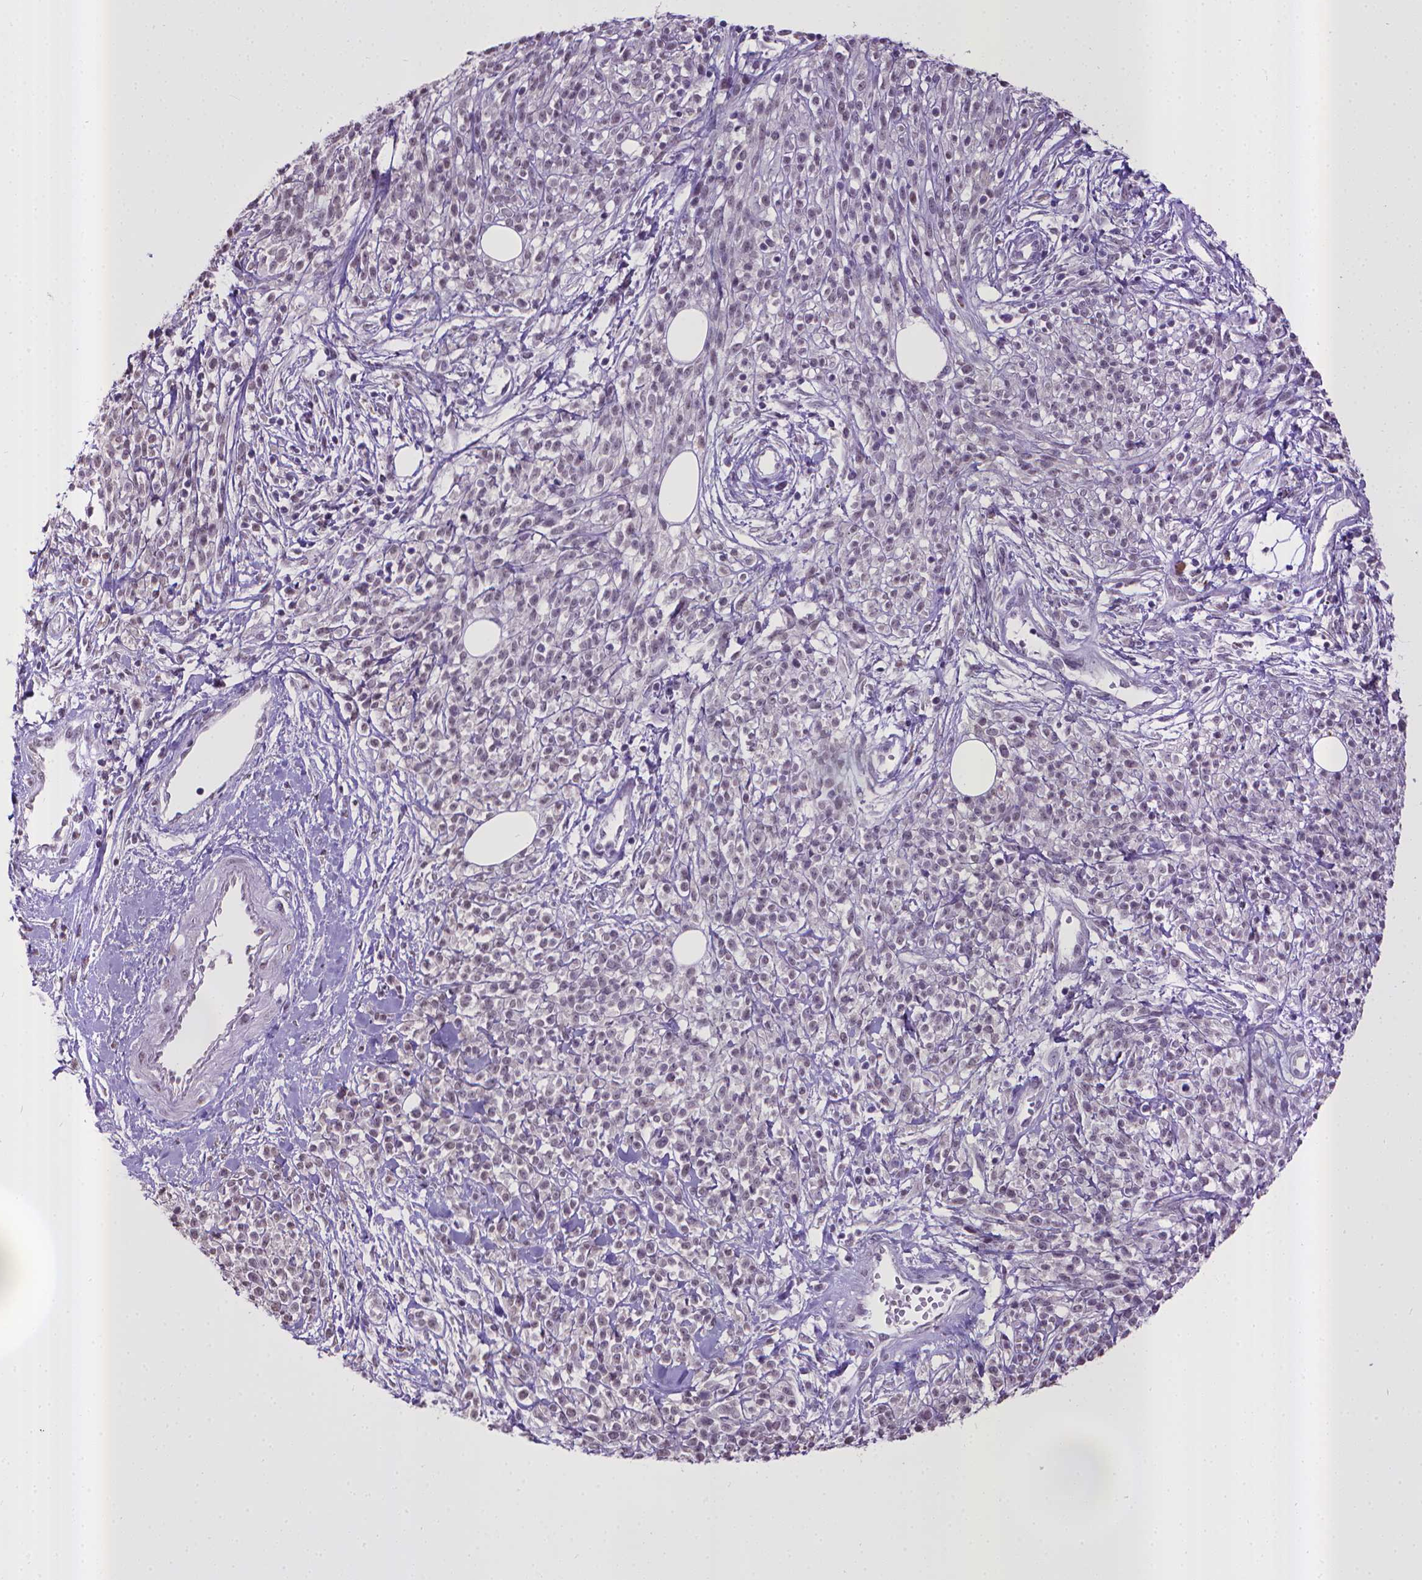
{"staining": {"intensity": "negative", "quantity": "none", "location": "none"}, "tissue": "melanoma", "cell_type": "Tumor cells", "image_type": "cancer", "snomed": [{"axis": "morphology", "description": "Malignant melanoma, NOS"}, {"axis": "topography", "description": "Skin"}, {"axis": "topography", "description": "Skin of trunk"}], "caption": "Malignant melanoma was stained to show a protein in brown. There is no significant staining in tumor cells. (Stains: DAB immunohistochemistry (IHC) with hematoxylin counter stain, Microscopy: brightfield microscopy at high magnification).", "gene": "KMO", "patient": {"sex": "male", "age": 74}}